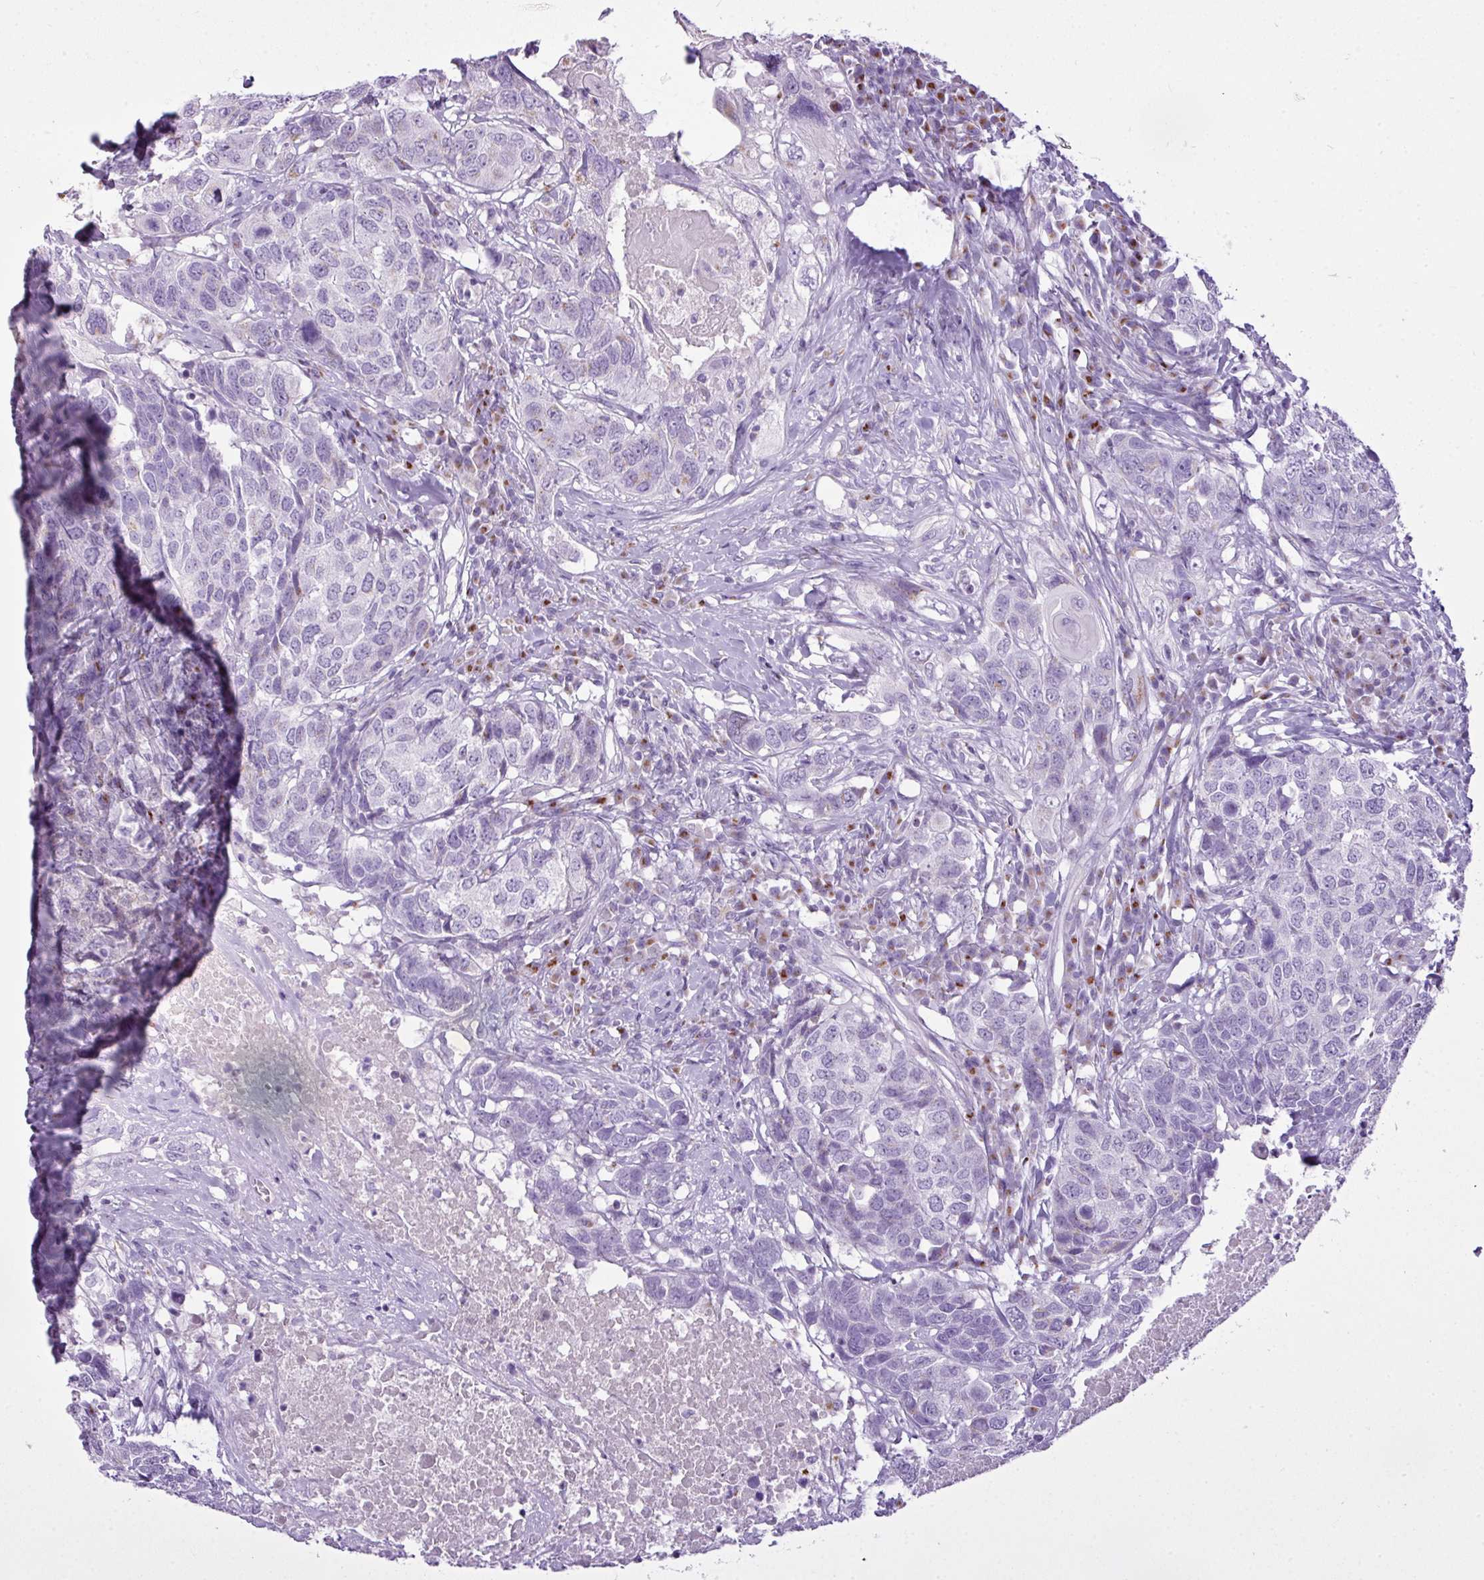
{"staining": {"intensity": "negative", "quantity": "none", "location": "none"}, "tissue": "head and neck cancer", "cell_type": "Tumor cells", "image_type": "cancer", "snomed": [{"axis": "morphology", "description": "Squamous cell carcinoma, NOS"}, {"axis": "topography", "description": "Head-Neck"}], "caption": "The IHC histopathology image has no significant positivity in tumor cells of squamous cell carcinoma (head and neck) tissue.", "gene": "FAM43A", "patient": {"sex": "male", "age": 66}}